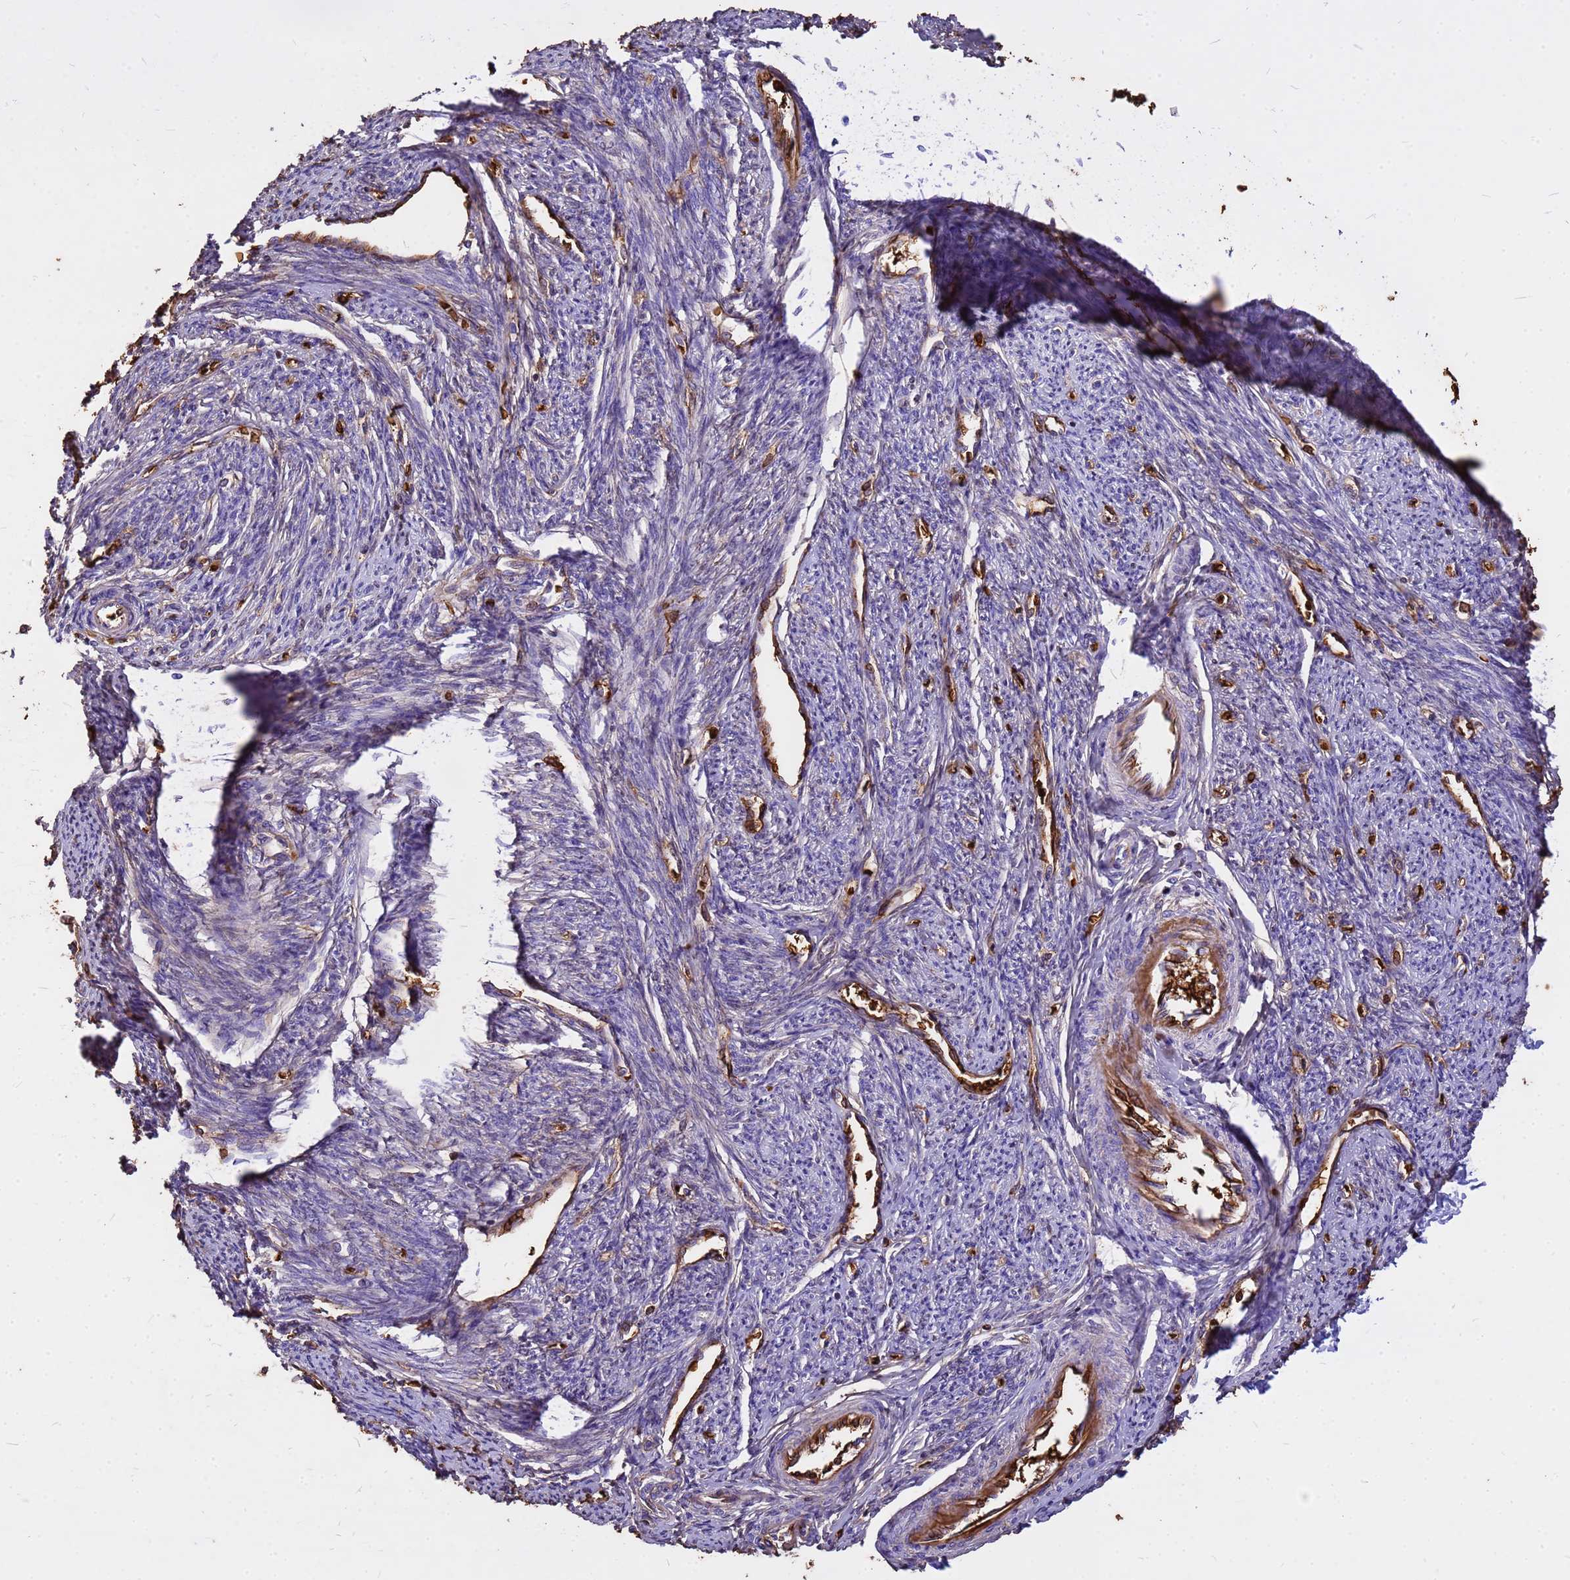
{"staining": {"intensity": "negative", "quantity": "none", "location": "none"}, "tissue": "smooth muscle", "cell_type": "Smooth muscle cells", "image_type": "normal", "snomed": [{"axis": "morphology", "description": "Normal tissue, NOS"}, {"axis": "topography", "description": "Smooth muscle"}, {"axis": "topography", "description": "Uterus"}], "caption": "Smooth muscle cells show no significant staining in unremarkable smooth muscle. Nuclei are stained in blue.", "gene": "HBA1", "patient": {"sex": "female", "age": 59}}